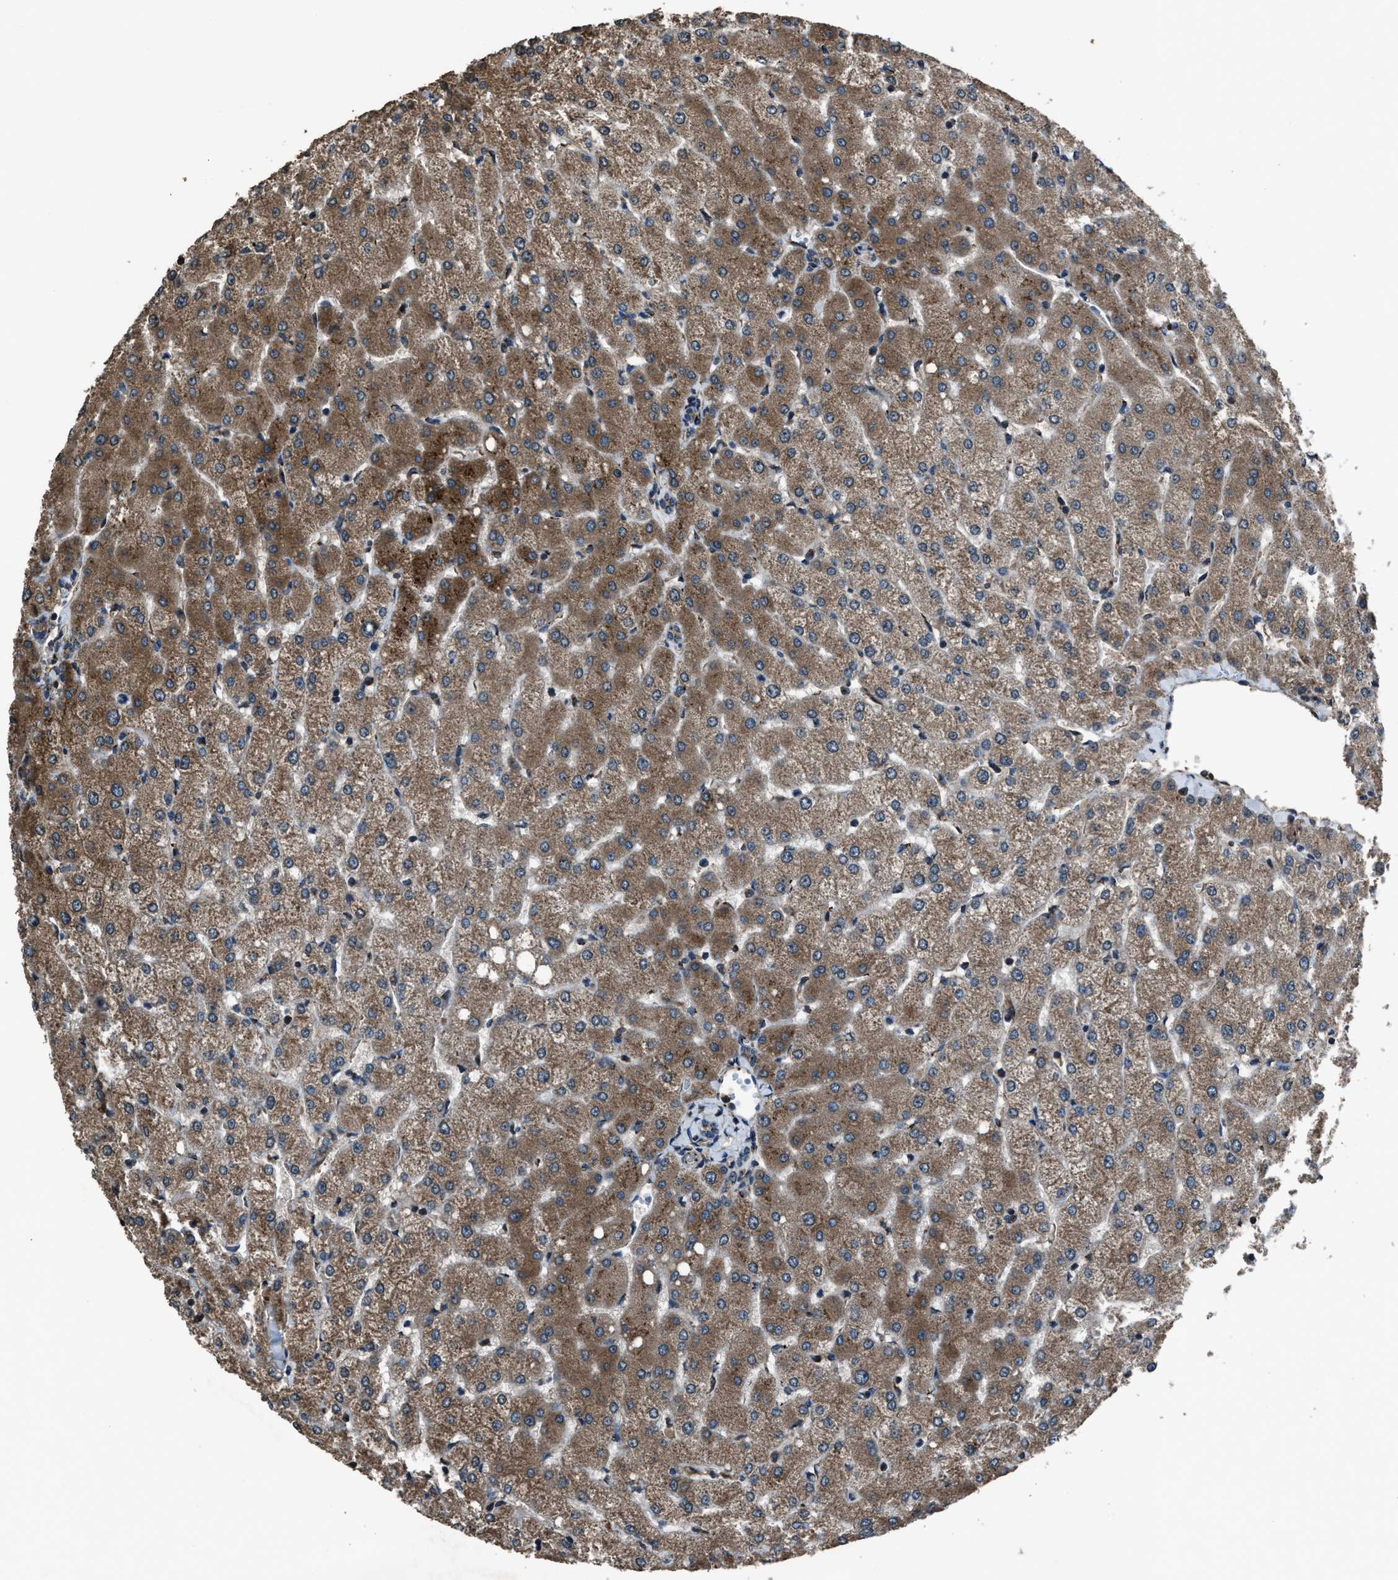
{"staining": {"intensity": "weak", "quantity": "<25%", "location": "cytoplasmic/membranous"}, "tissue": "liver", "cell_type": "Cholangiocytes", "image_type": "normal", "snomed": [{"axis": "morphology", "description": "Normal tissue, NOS"}, {"axis": "topography", "description": "Liver"}], "caption": "A high-resolution photomicrograph shows immunohistochemistry (IHC) staining of unremarkable liver, which displays no significant positivity in cholangiocytes.", "gene": "SLC38A10", "patient": {"sex": "female", "age": 54}}